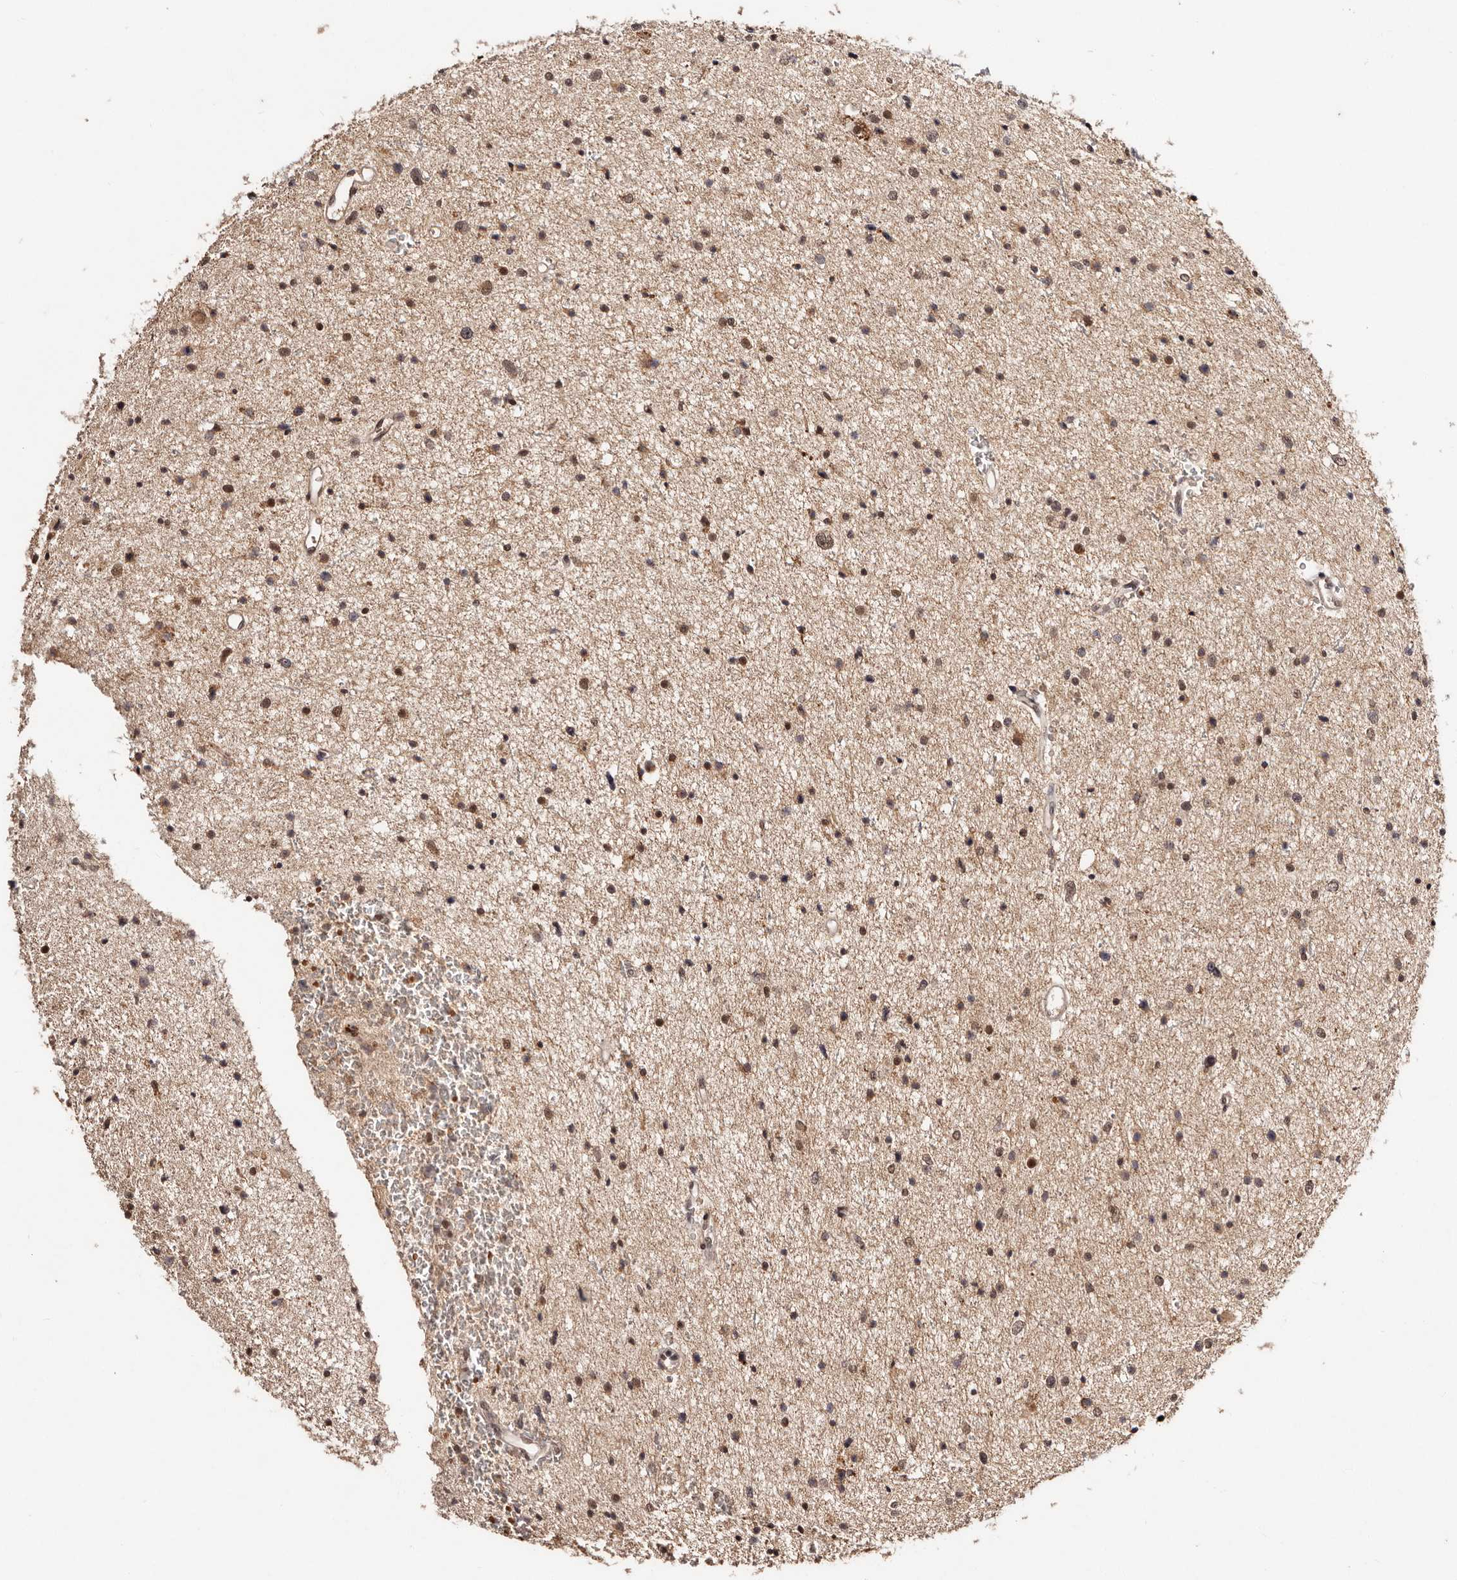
{"staining": {"intensity": "moderate", "quantity": ">75%", "location": "nuclear"}, "tissue": "glioma", "cell_type": "Tumor cells", "image_type": "cancer", "snomed": [{"axis": "morphology", "description": "Glioma, malignant, Low grade"}, {"axis": "topography", "description": "Brain"}], "caption": "Immunohistochemical staining of human low-grade glioma (malignant) exhibits medium levels of moderate nuclear protein positivity in approximately >75% of tumor cells.", "gene": "BICRAL", "patient": {"sex": "female", "age": 37}}